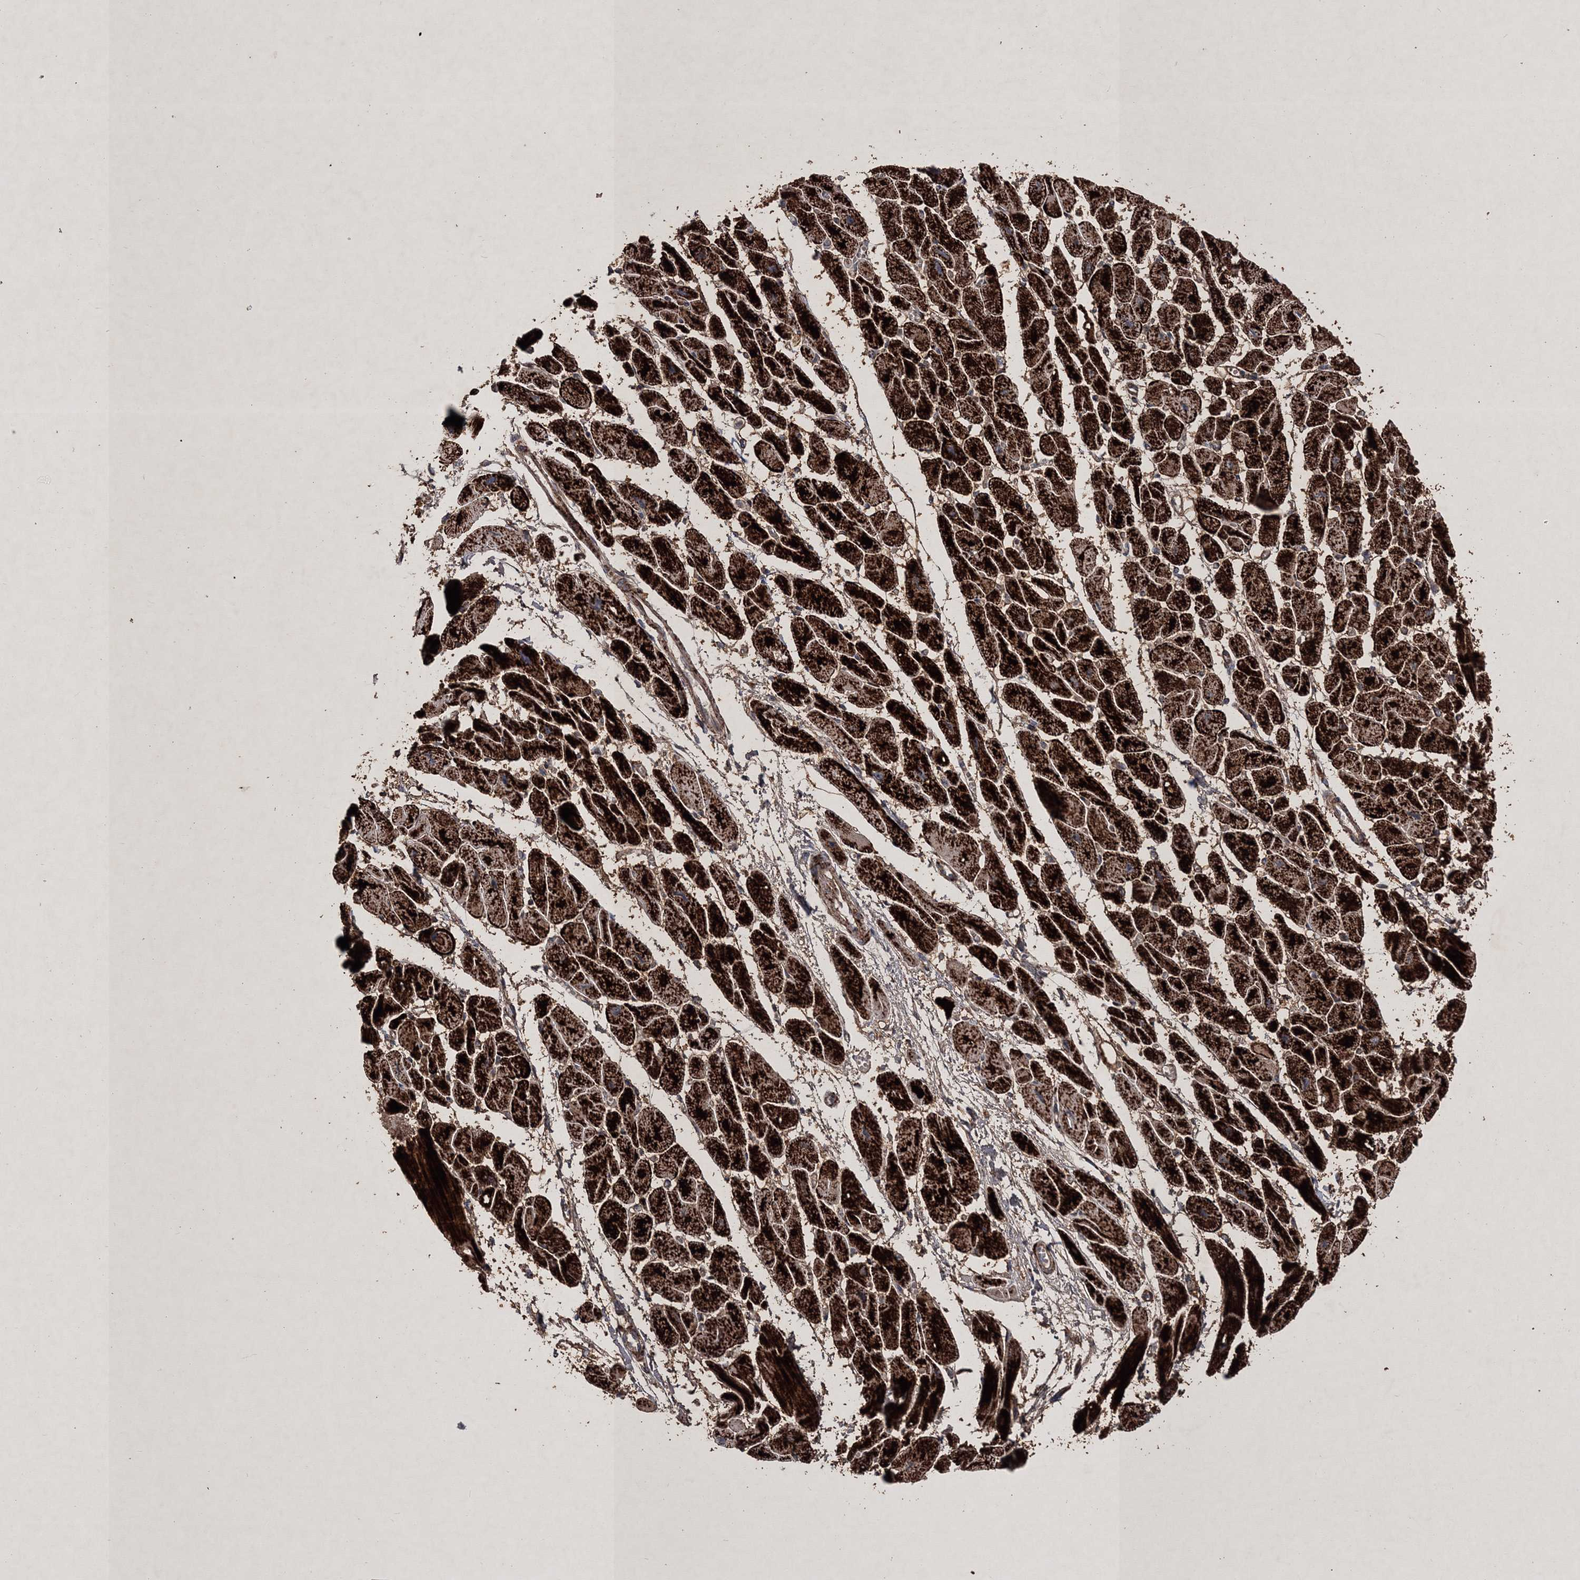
{"staining": {"intensity": "strong", "quantity": ">75%", "location": "cytoplasmic/membranous"}, "tissue": "heart muscle", "cell_type": "Cardiomyocytes", "image_type": "normal", "snomed": [{"axis": "morphology", "description": "Normal tissue, NOS"}, {"axis": "topography", "description": "Heart"}], "caption": "A high amount of strong cytoplasmic/membranous staining is seen in about >75% of cardiomyocytes in unremarkable heart muscle.", "gene": "SCRN3", "patient": {"sex": "female", "age": 54}}